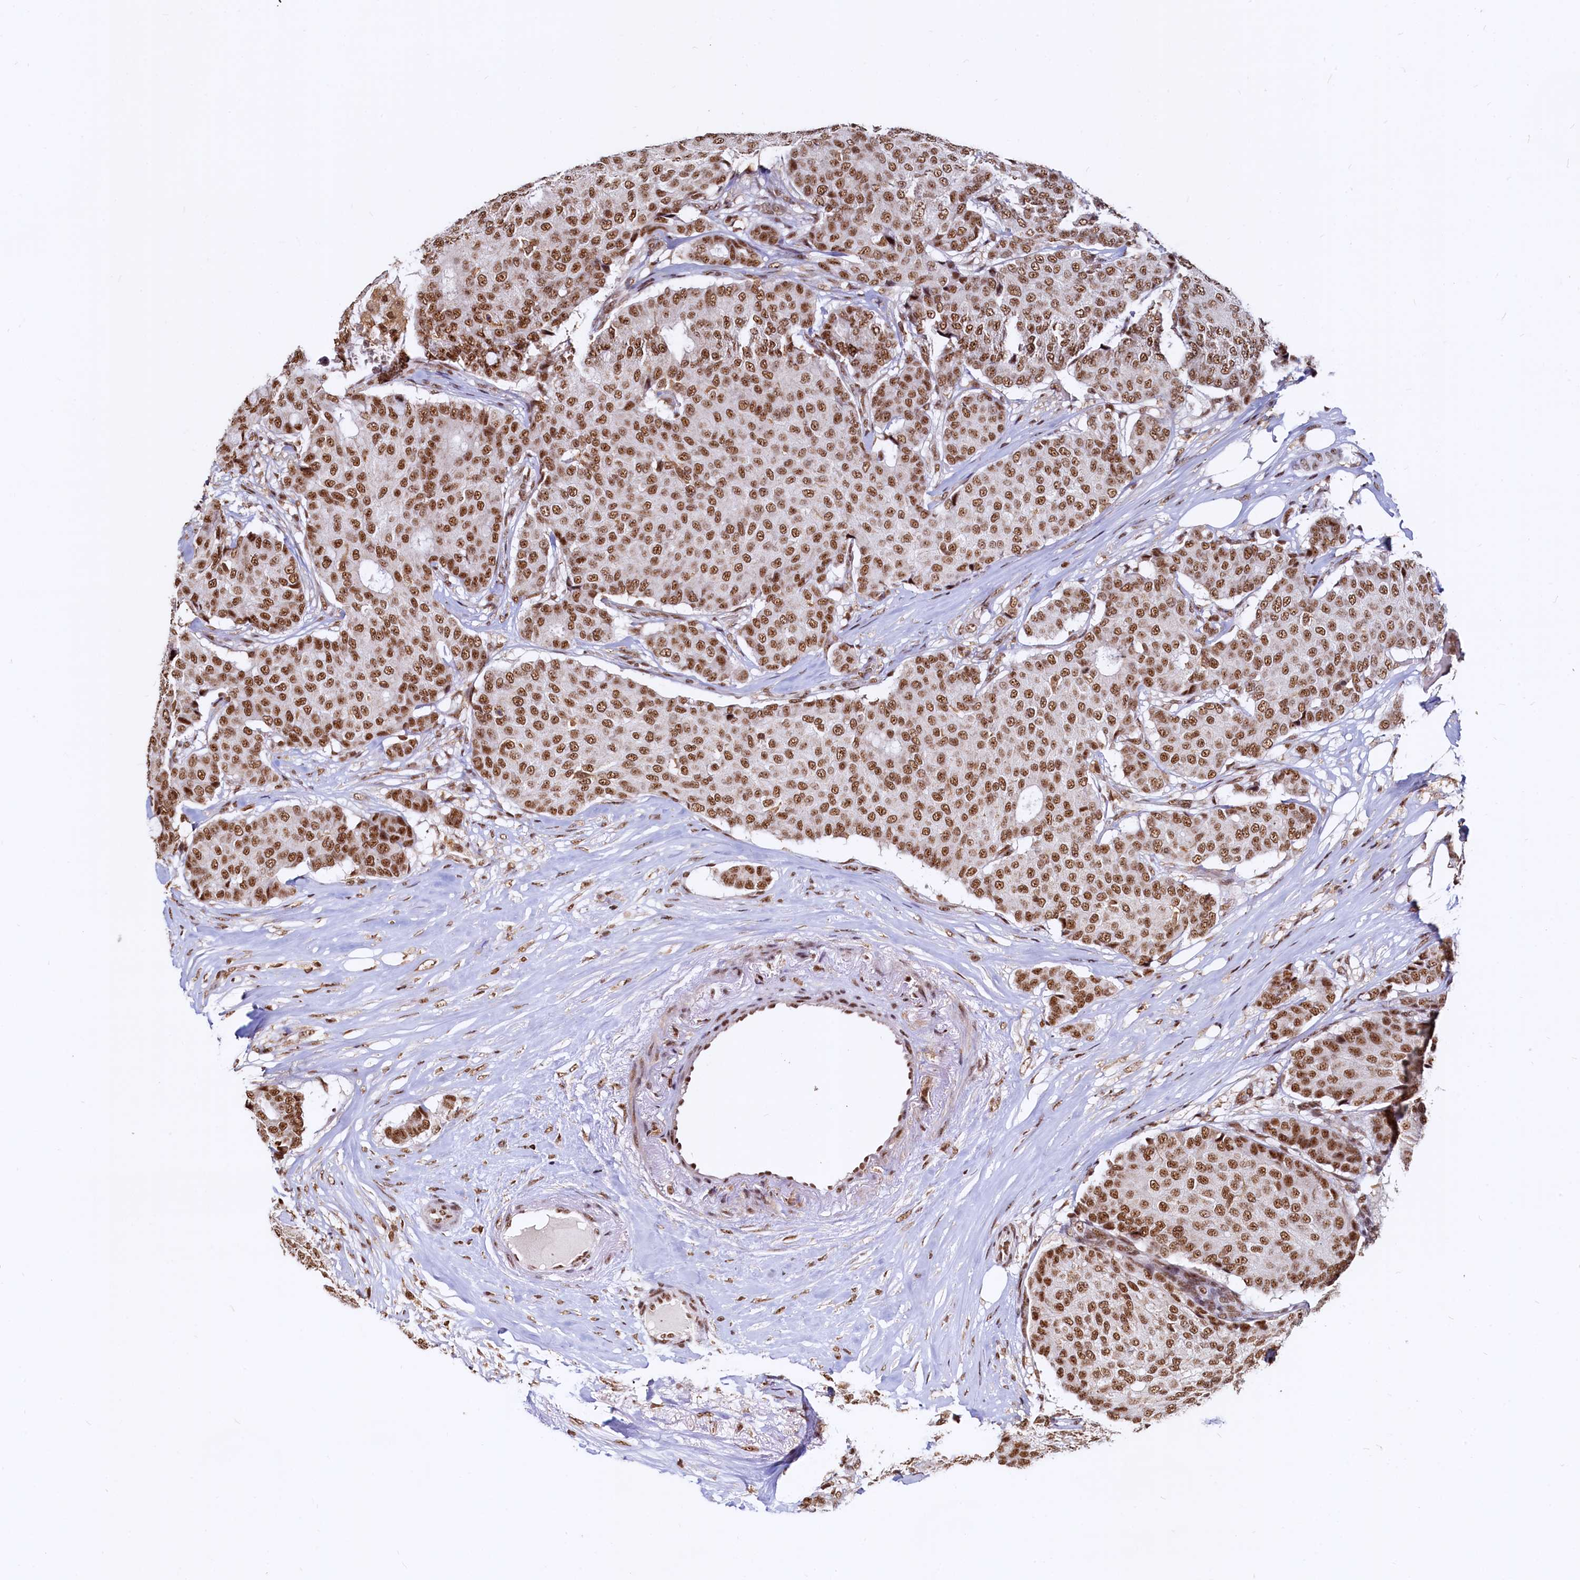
{"staining": {"intensity": "strong", "quantity": ">75%", "location": "cytoplasmic/membranous,nuclear"}, "tissue": "breast cancer", "cell_type": "Tumor cells", "image_type": "cancer", "snomed": [{"axis": "morphology", "description": "Duct carcinoma"}, {"axis": "topography", "description": "Breast"}], "caption": "Strong cytoplasmic/membranous and nuclear expression is appreciated in approximately >75% of tumor cells in breast intraductal carcinoma.", "gene": "RSRC2", "patient": {"sex": "female", "age": 75}}